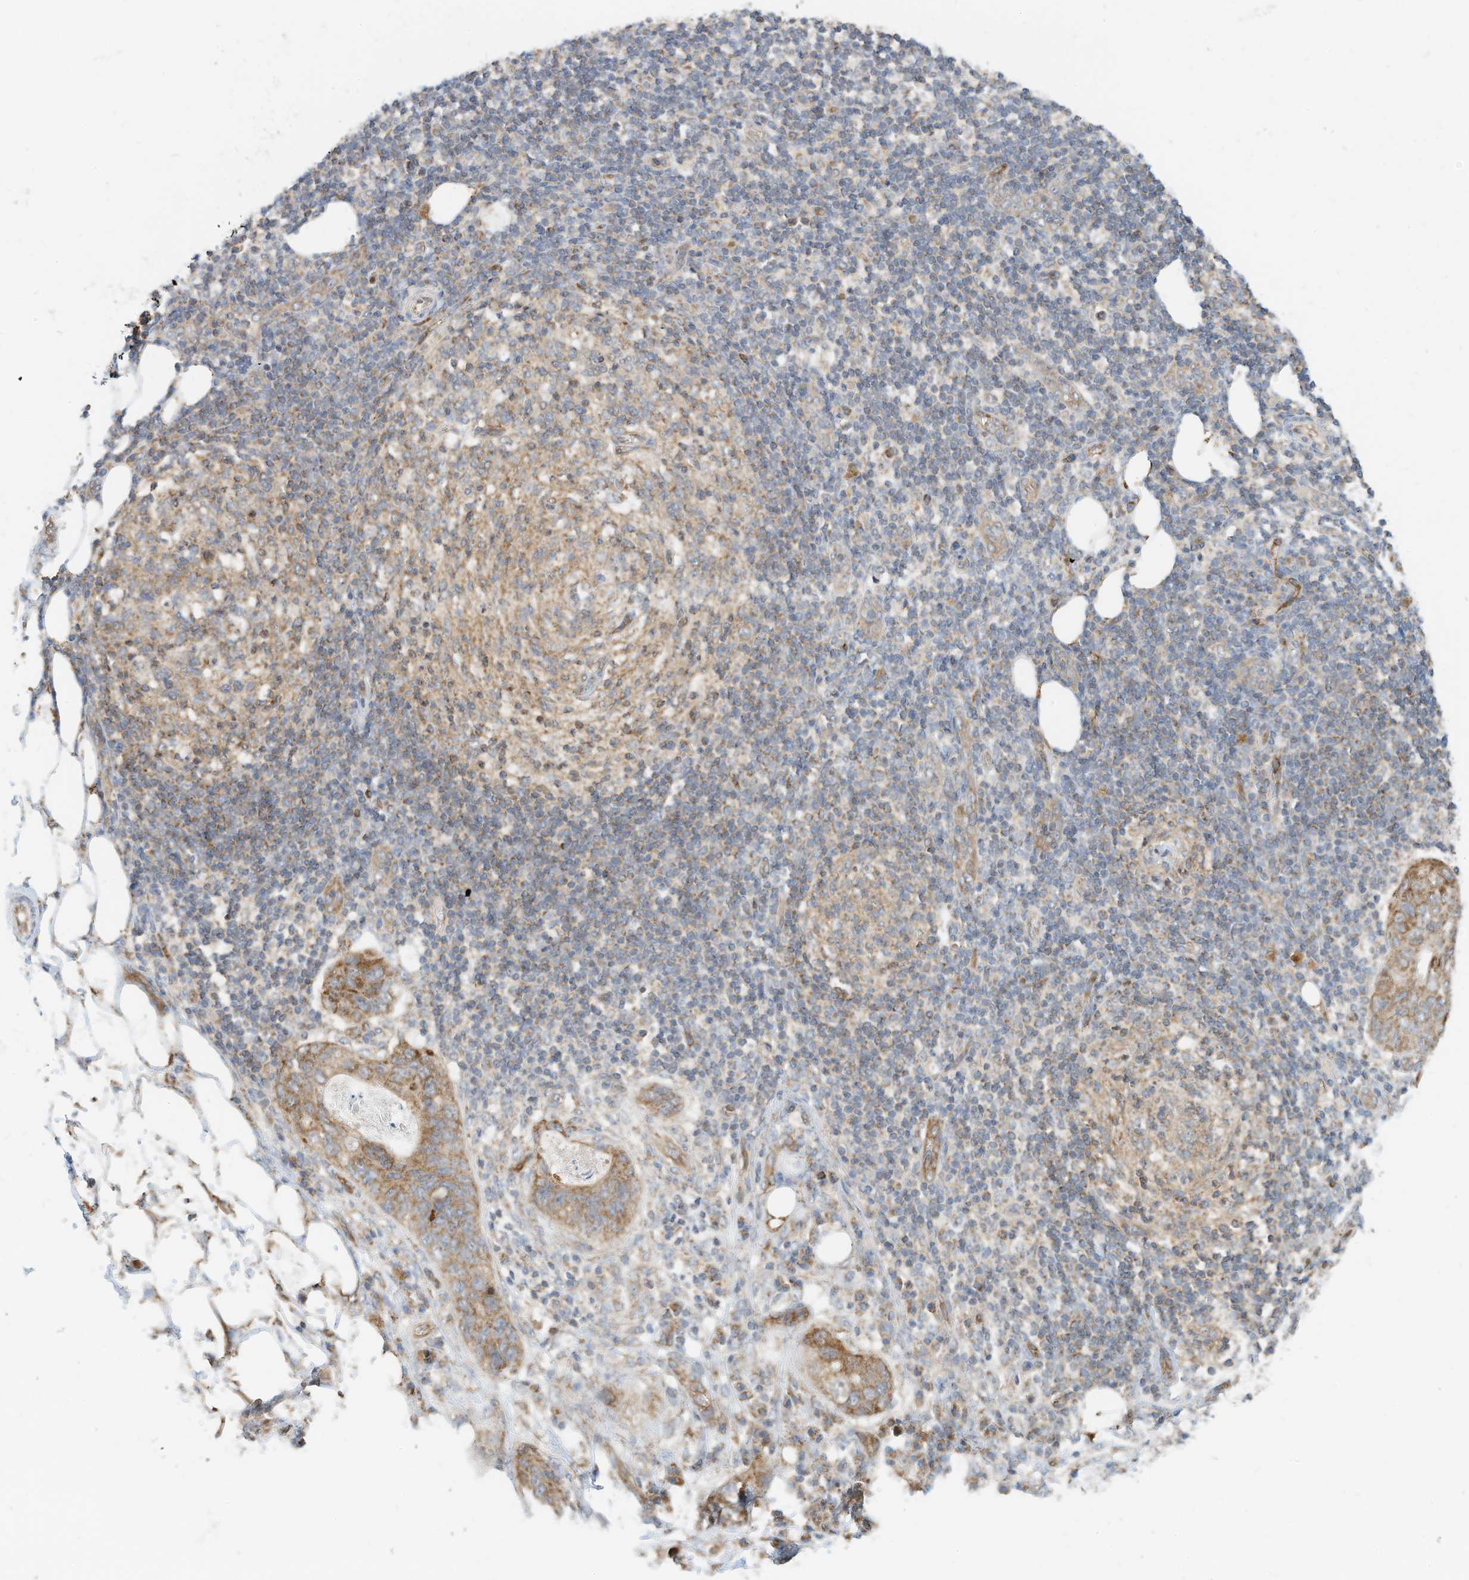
{"staining": {"intensity": "moderate", "quantity": ">75%", "location": "cytoplasmic/membranous"}, "tissue": "stomach cancer", "cell_type": "Tumor cells", "image_type": "cancer", "snomed": [{"axis": "morphology", "description": "Adenocarcinoma, NOS"}, {"axis": "topography", "description": "Stomach"}], "caption": "Tumor cells display medium levels of moderate cytoplasmic/membranous staining in about >75% of cells in stomach adenocarcinoma.", "gene": "METTL6", "patient": {"sex": "female", "age": 89}}